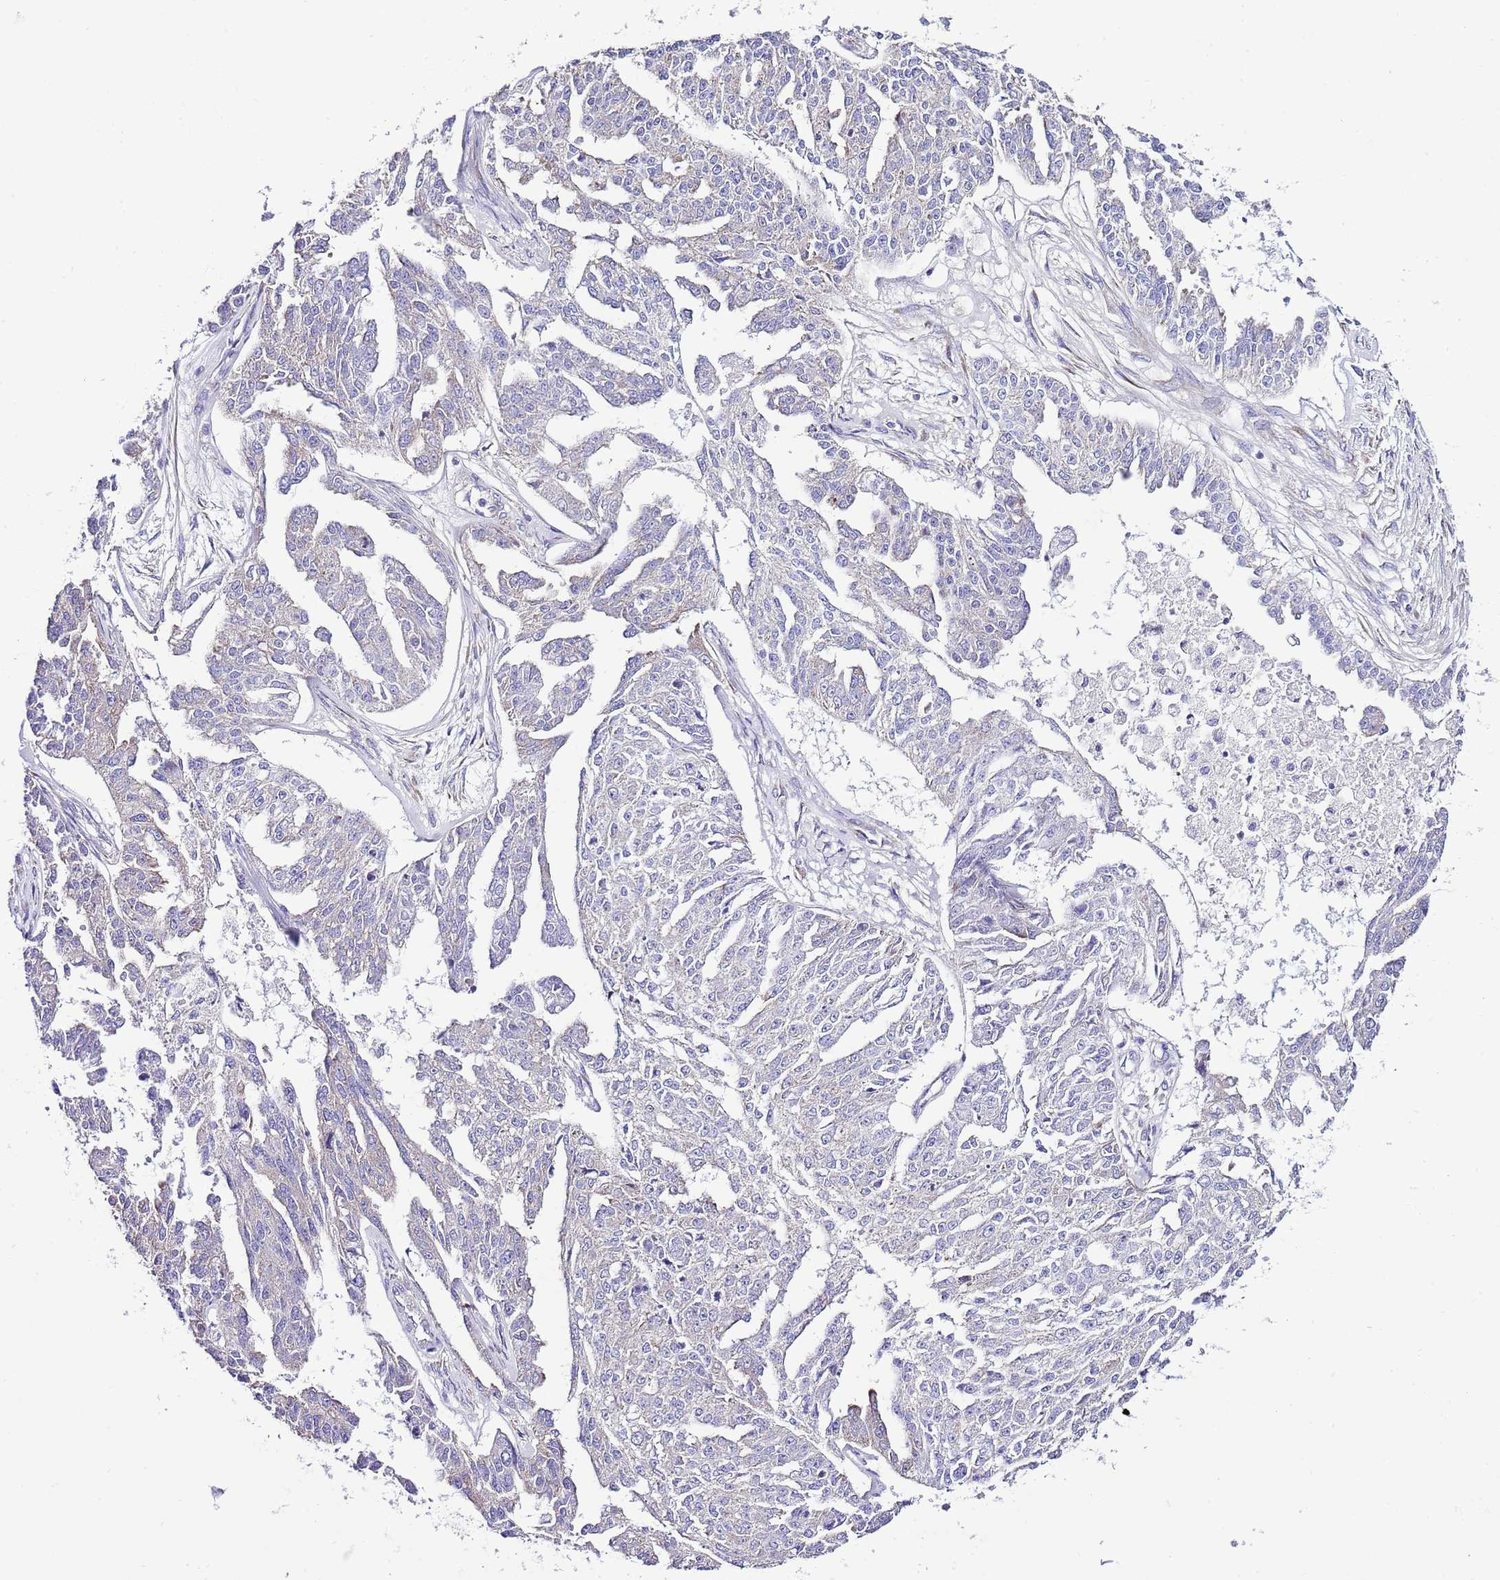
{"staining": {"intensity": "weak", "quantity": "<25%", "location": "cytoplasmic/membranous"}, "tissue": "ovarian cancer", "cell_type": "Tumor cells", "image_type": "cancer", "snomed": [{"axis": "morphology", "description": "Cystadenocarcinoma, serous, NOS"}, {"axis": "topography", "description": "Ovary"}], "caption": "Tumor cells are negative for protein expression in human ovarian serous cystadenocarcinoma. (Immunohistochemistry (ihc), brightfield microscopy, high magnification).", "gene": "RPS10", "patient": {"sex": "female", "age": 58}}